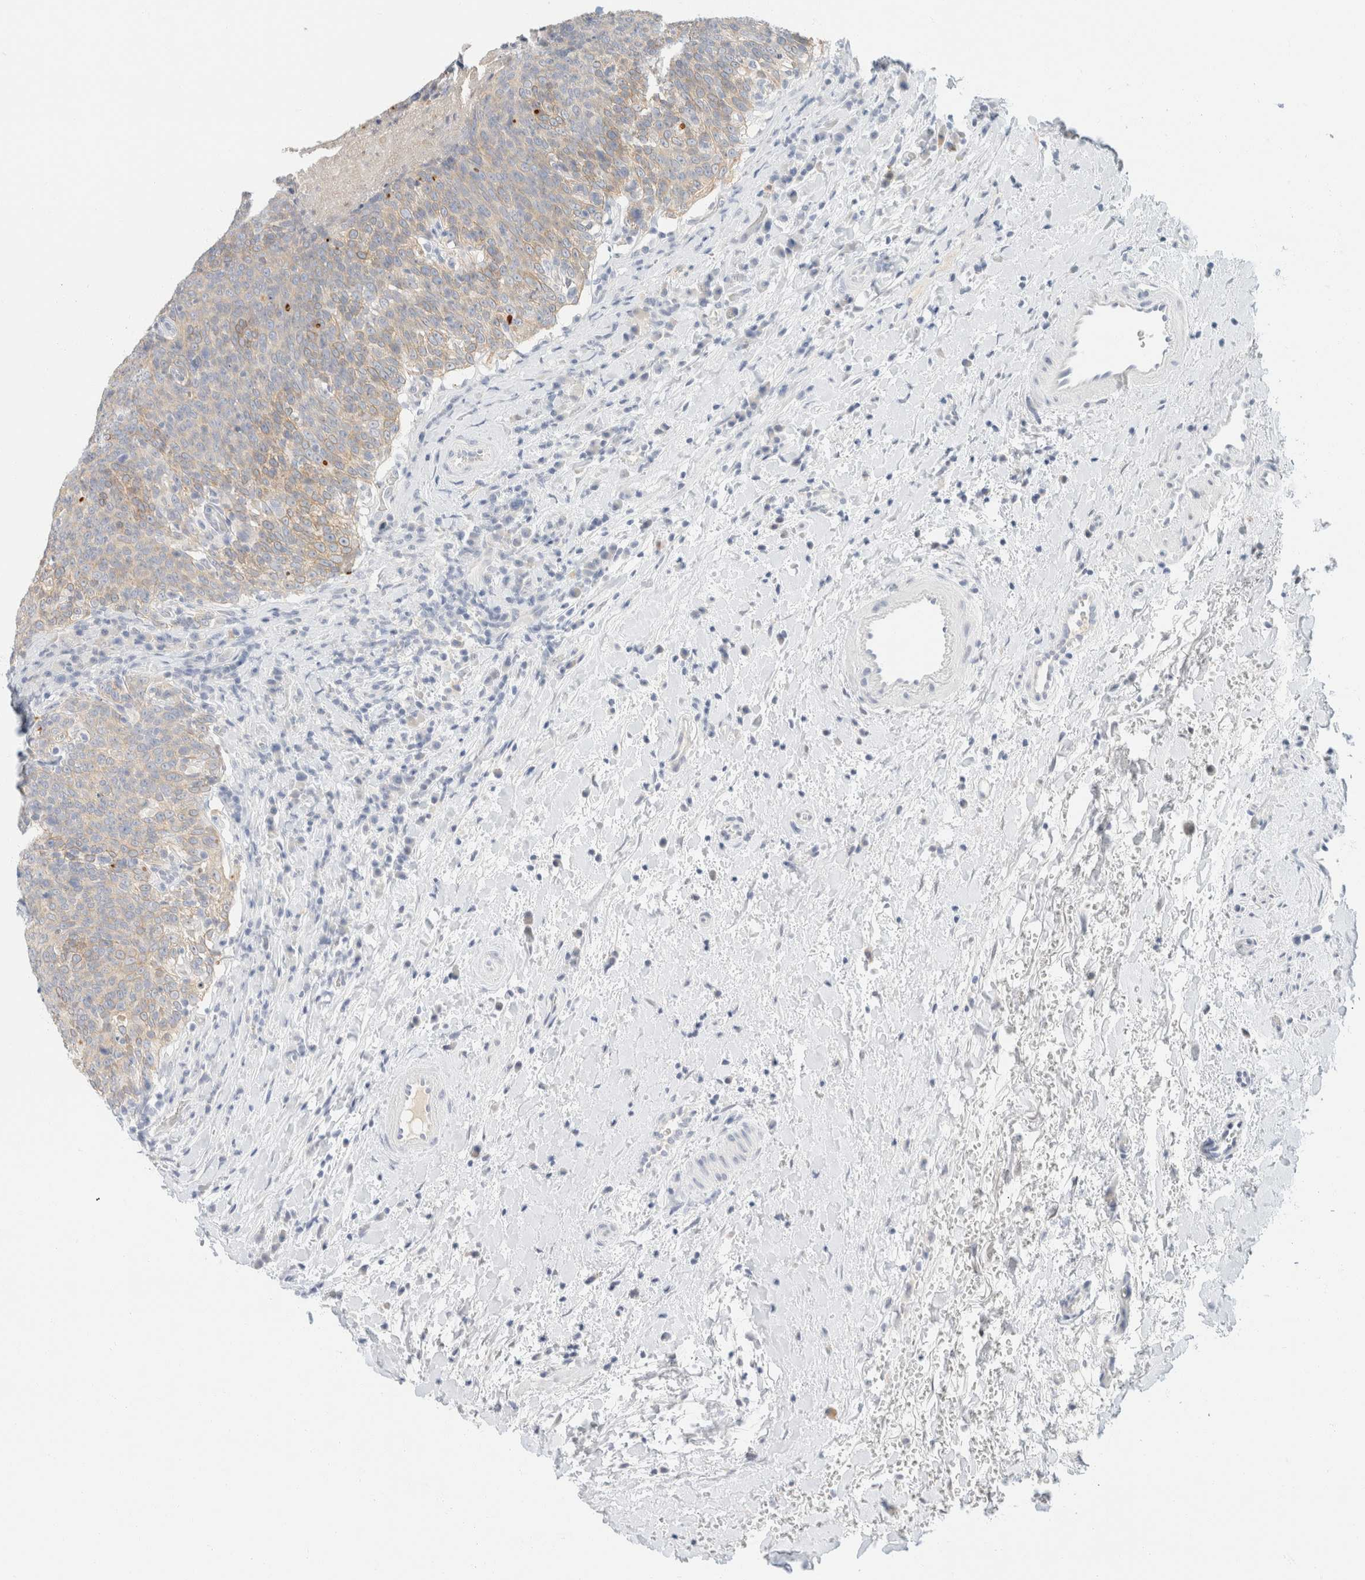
{"staining": {"intensity": "weak", "quantity": "25%-75%", "location": "cytoplasmic/membranous"}, "tissue": "head and neck cancer", "cell_type": "Tumor cells", "image_type": "cancer", "snomed": [{"axis": "morphology", "description": "Squamous cell carcinoma, NOS"}, {"axis": "morphology", "description": "Squamous cell carcinoma, metastatic, NOS"}, {"axis": "topography", "description": "Lymph node"}, {"axis": "topography", "description": "Head-Neck"}], "caption": "Immunohistochemical staining of head and neck cancer (squamous cell carcinoma) demonstrates low levels of weak cytoplasmic/membranous positivity in approximately 25%-75% of tumor cells.", "gene": "KRT20", "patient": {"sex": "male", "age": 62}}